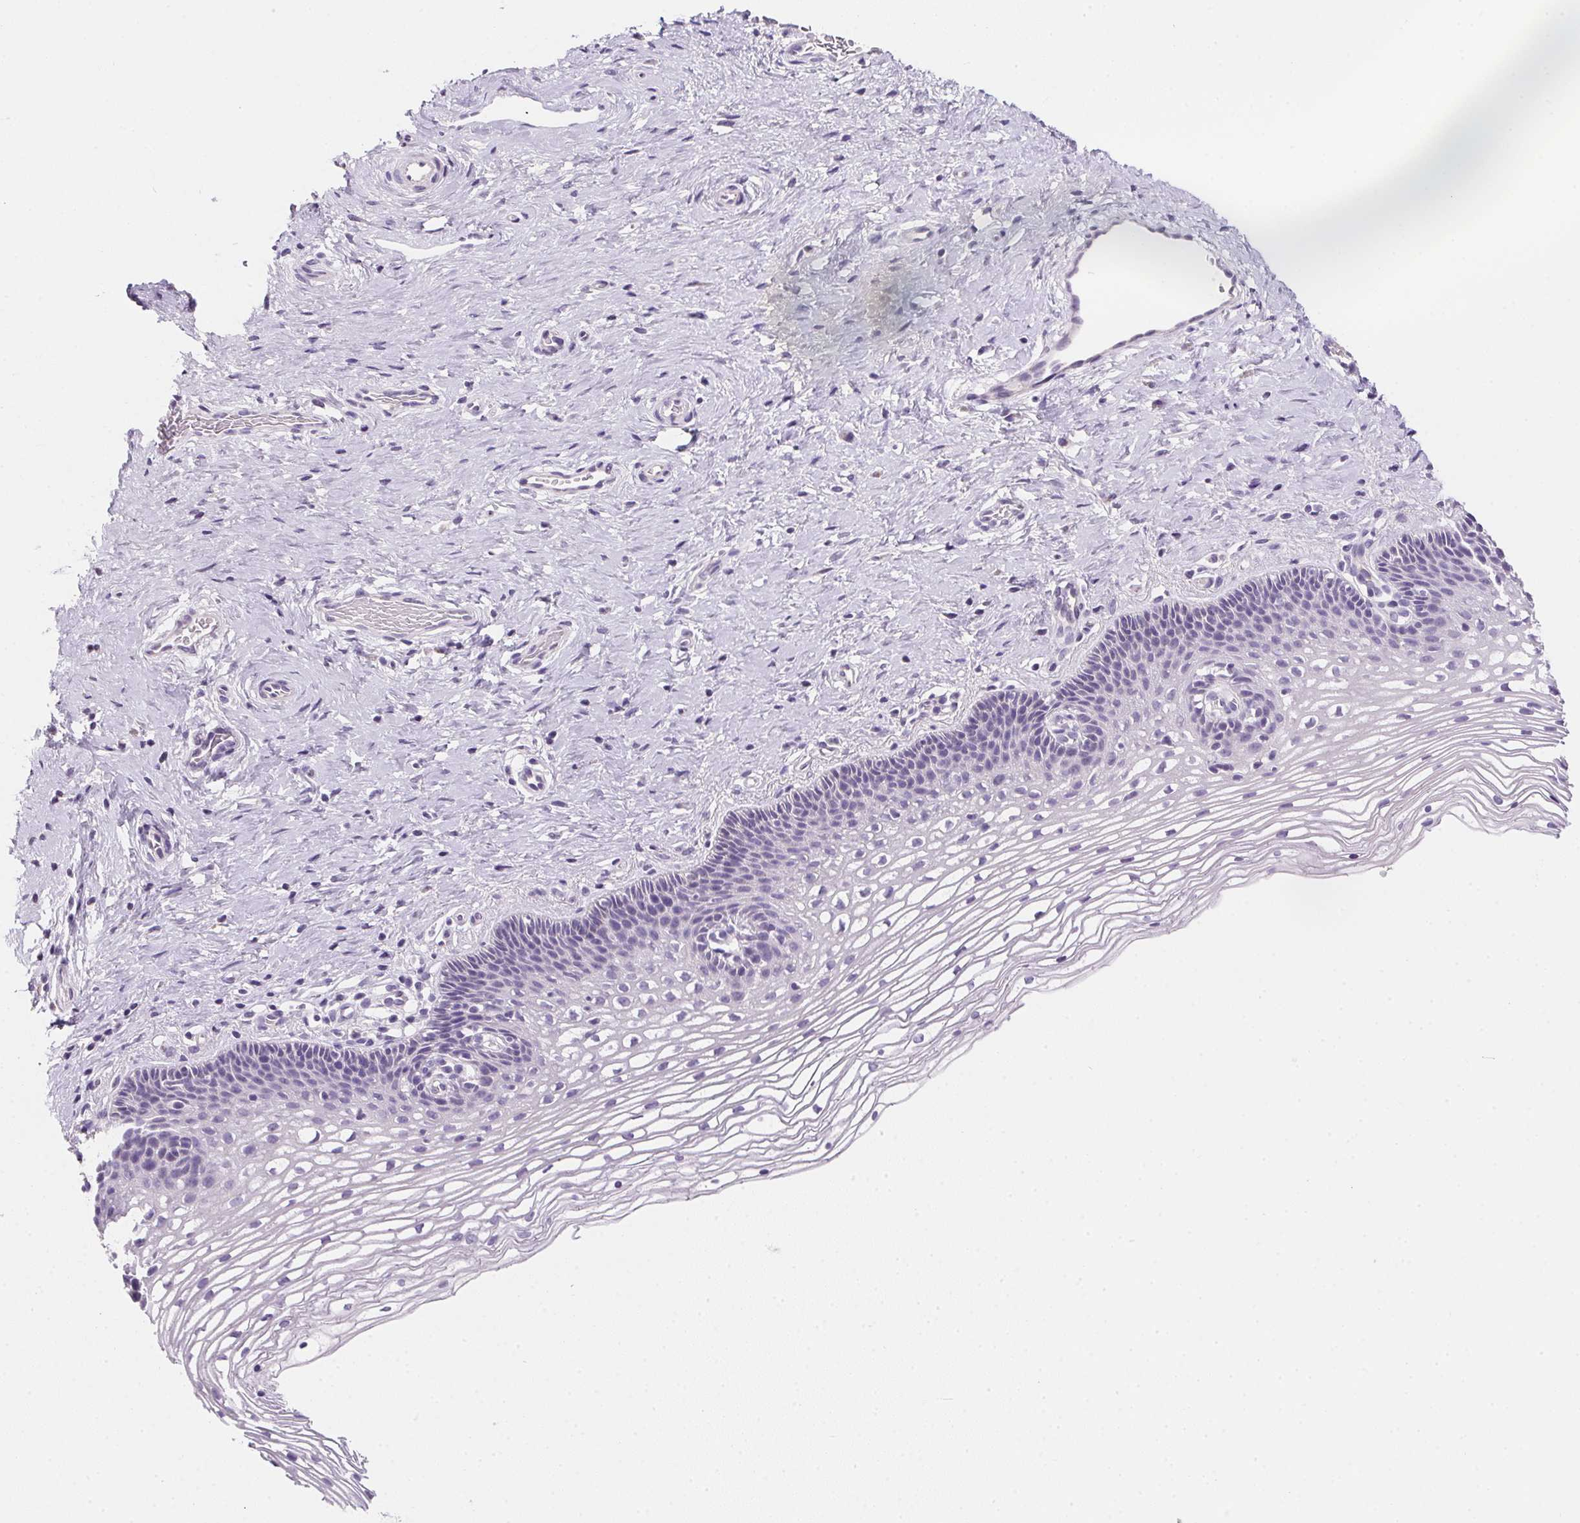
{"staining": {"intensity": "negative", "quantity": "none", "location": "none"}, "tissue": "cervix", "cell_type": "Glandular cells", "image_type": "normal", "snomed": [{"axis": "morphology", "description": "Normal tissue, NOS"}, {"axis": "topography", "description": "Cervix"}], "caption": "This histopathology image is of benign cervix stained with IHC to label a protein in brown with the nuclei are counter-stained blue. There is no positivity in glandular cells. (IHC, brightfield microscopy, high magnification).", "gene": "AQP5", "patient": {"sex": "female", "age": 34}}